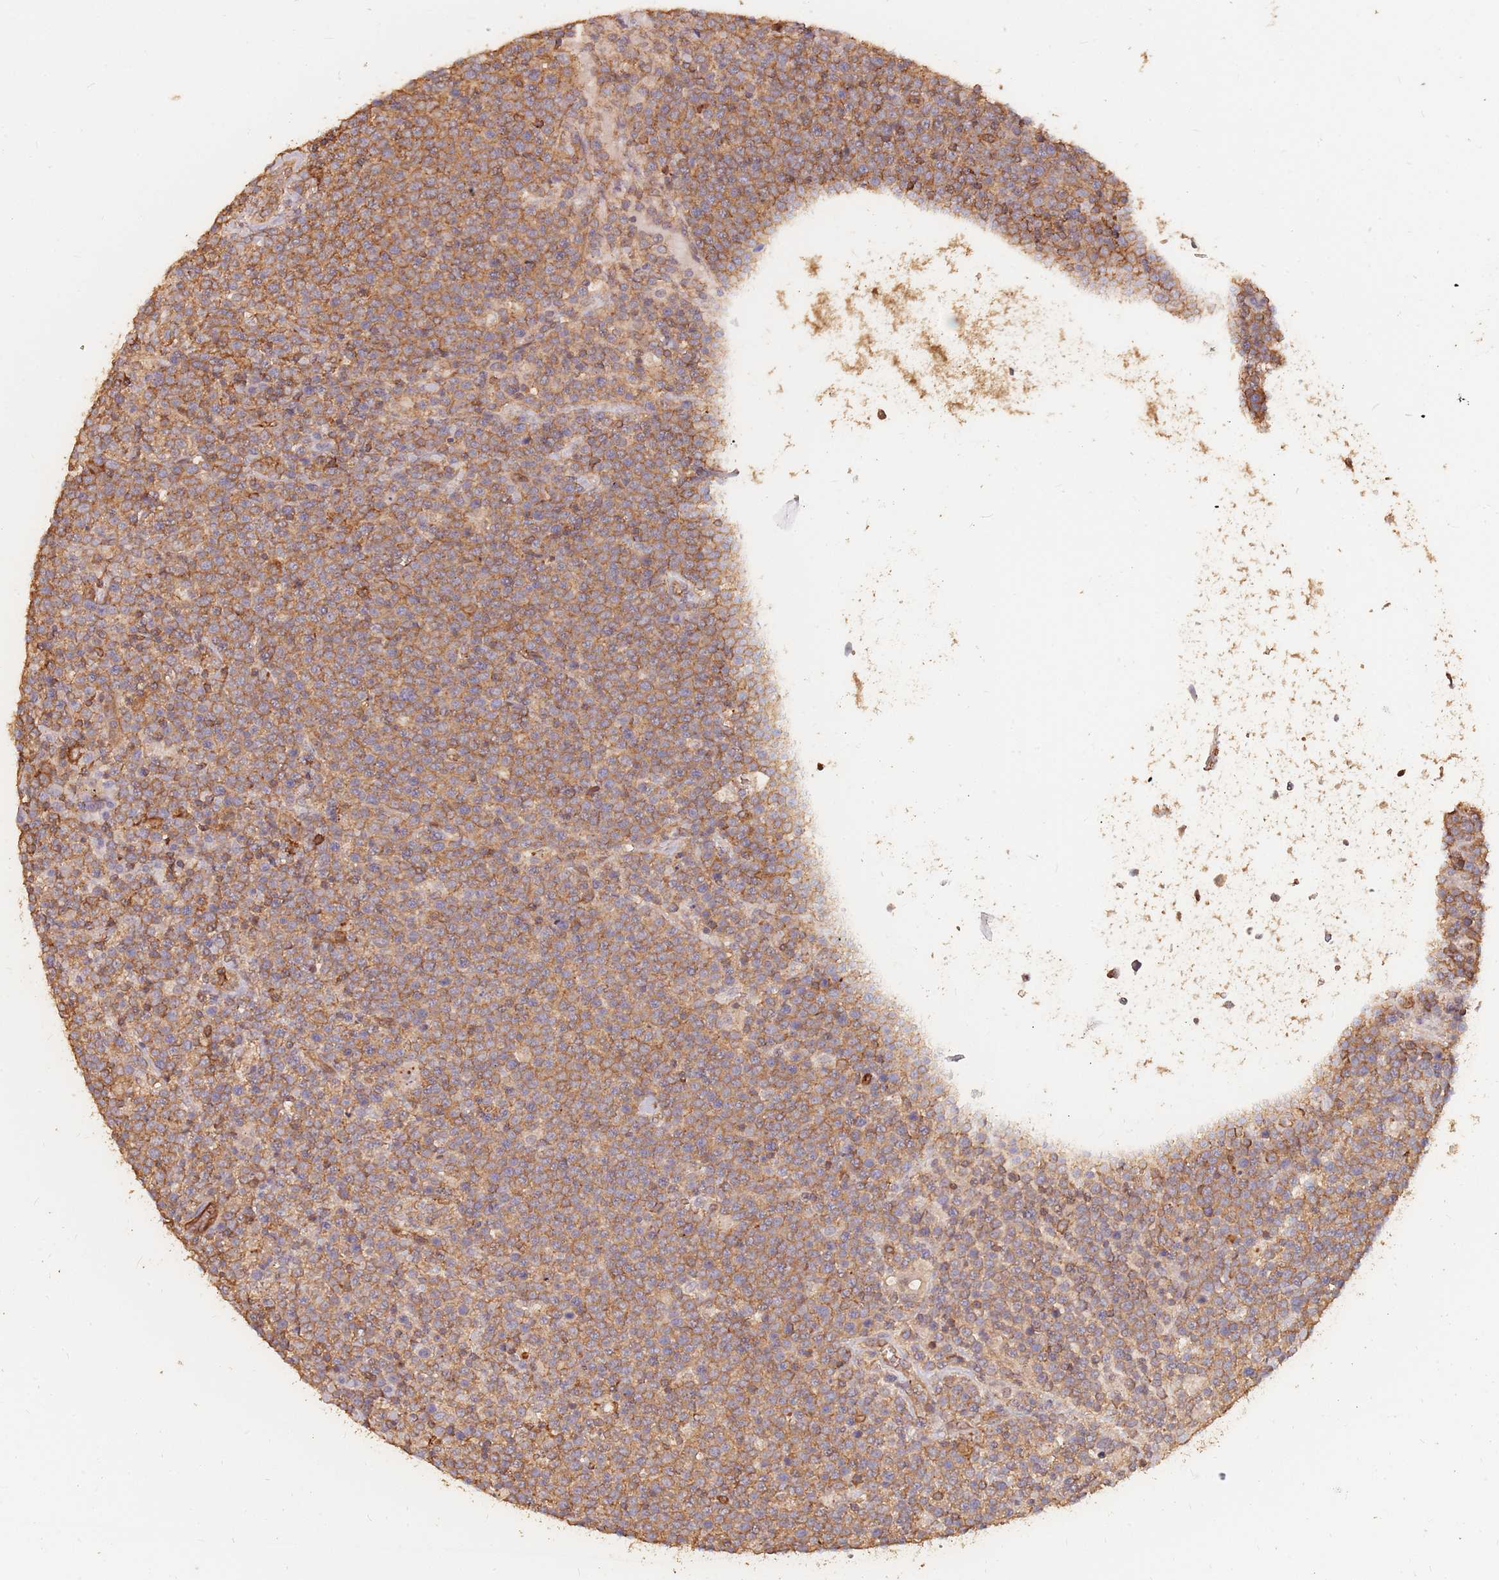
{"staining": {"intensity": "moderate", "quantity": ">75%", "location": "cytoplasmic/membranous"}, "tissue": "lymphoma", "cell_type": "Tumor cells", "image_type": "cancer", "snomed": [{"axis": "morphology", "description": "Malignant lymphoma, non-Hodgkin's type, High grade"}, {"axis": "topography", "description": "Lymph node"}], "caption": "High-magnification brightfield microscopy of lymphoma stained with DAB (brown) and counterstained with hematoxylin (blue). tumor cells exhibit moderate cytoplasmic/membranous staining is seen in about>75% of cells.", "gene": "PLS3", "patient": {"sex": "male", "age": 61}}